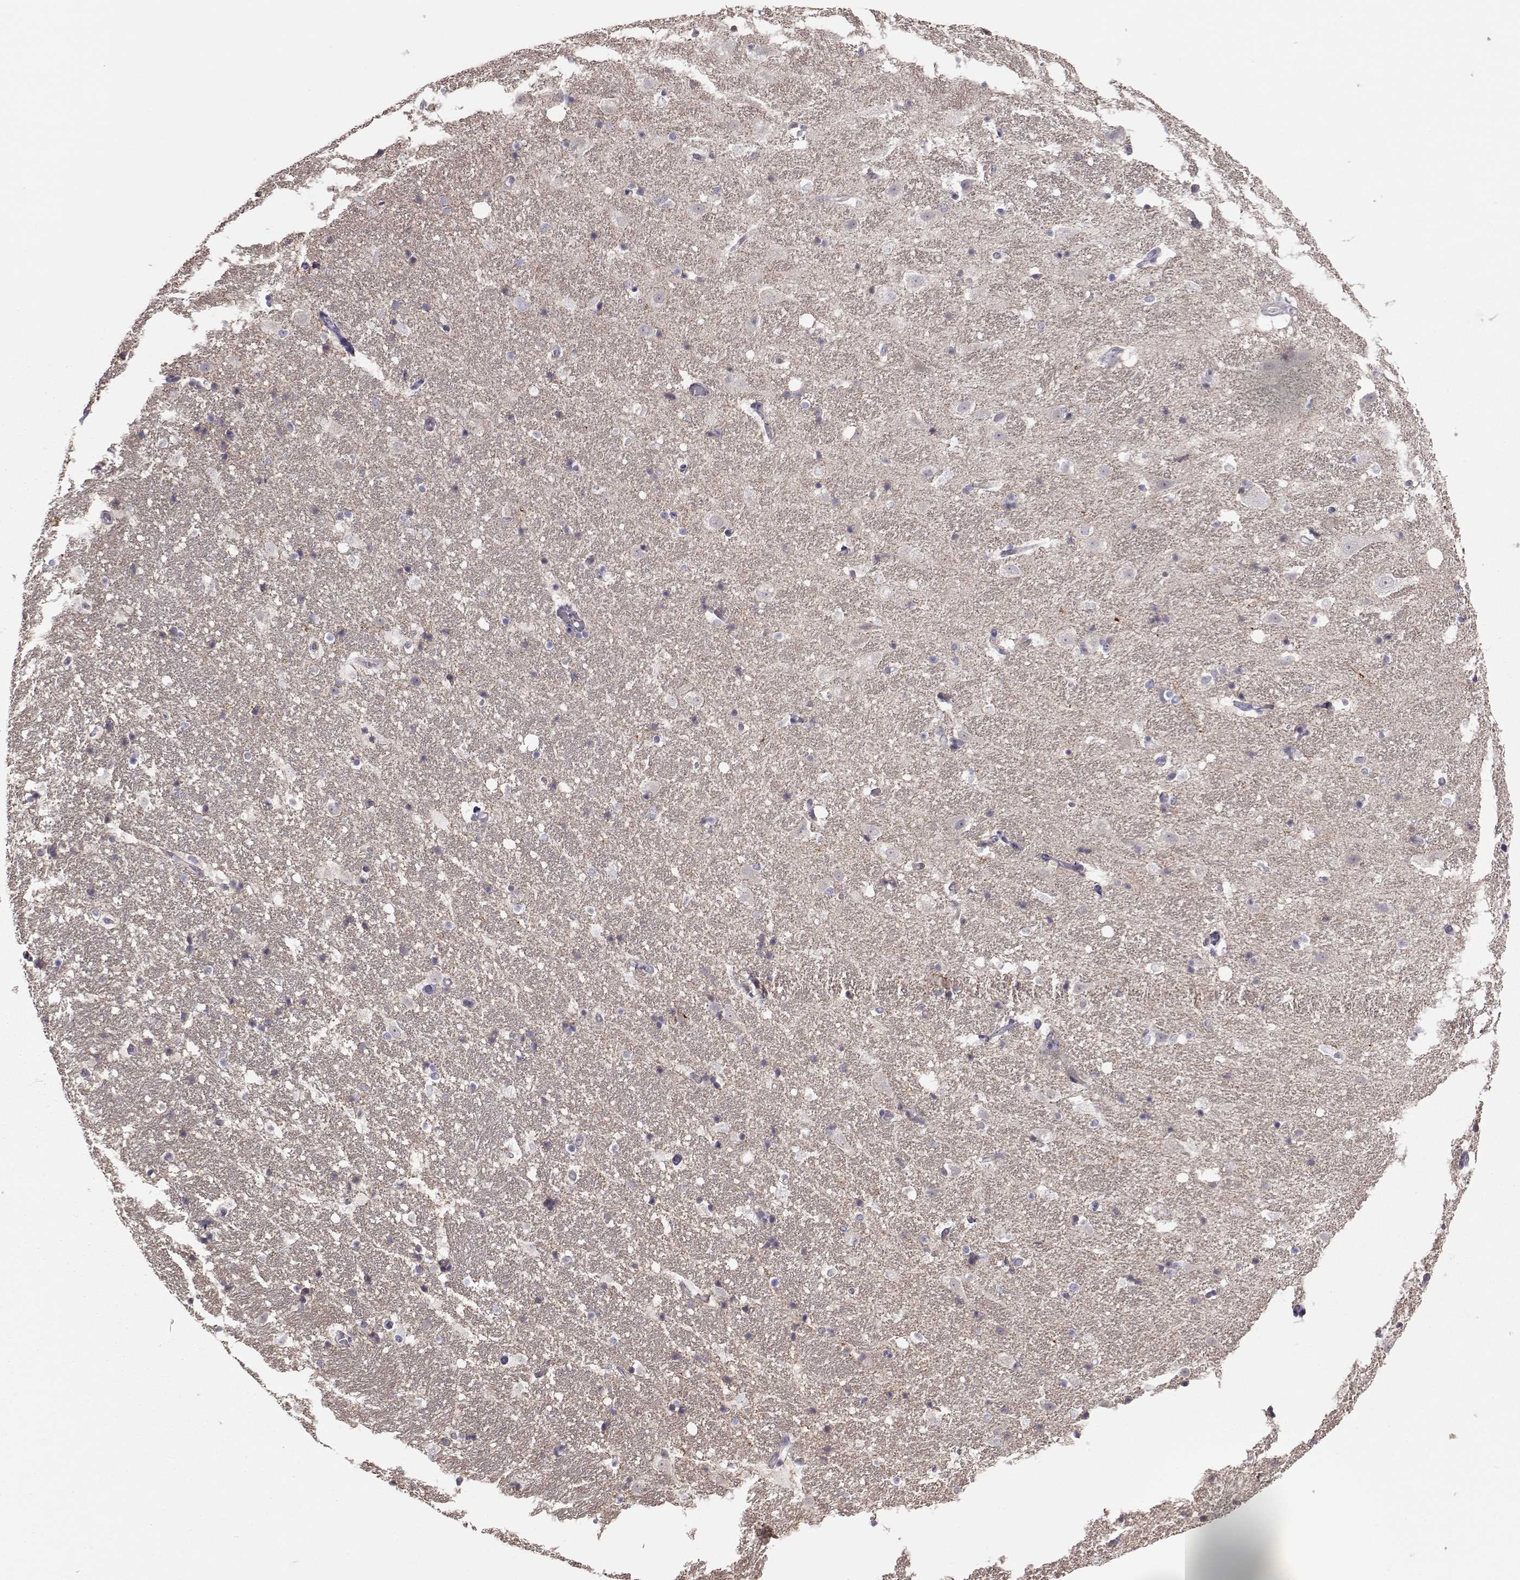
{"staining": {"intensity": "negative", "quantity": "none", "location": "none"}, "tissue": "hippocampus", "cell_type": "Glial cells", "image_type": "normal", "snomed": [{"axis": "morphology", "description": "Normal tissue, NOS"}, {"axis": "topography", "description": "Hippocampus"}], "caption": "This is a image of immunohistochemistry staining of unremarkable hippocampus, which shows no positivity in glial cells.", "gene": "NCAM2", "patient": {"sex": "male", "age": 49}}